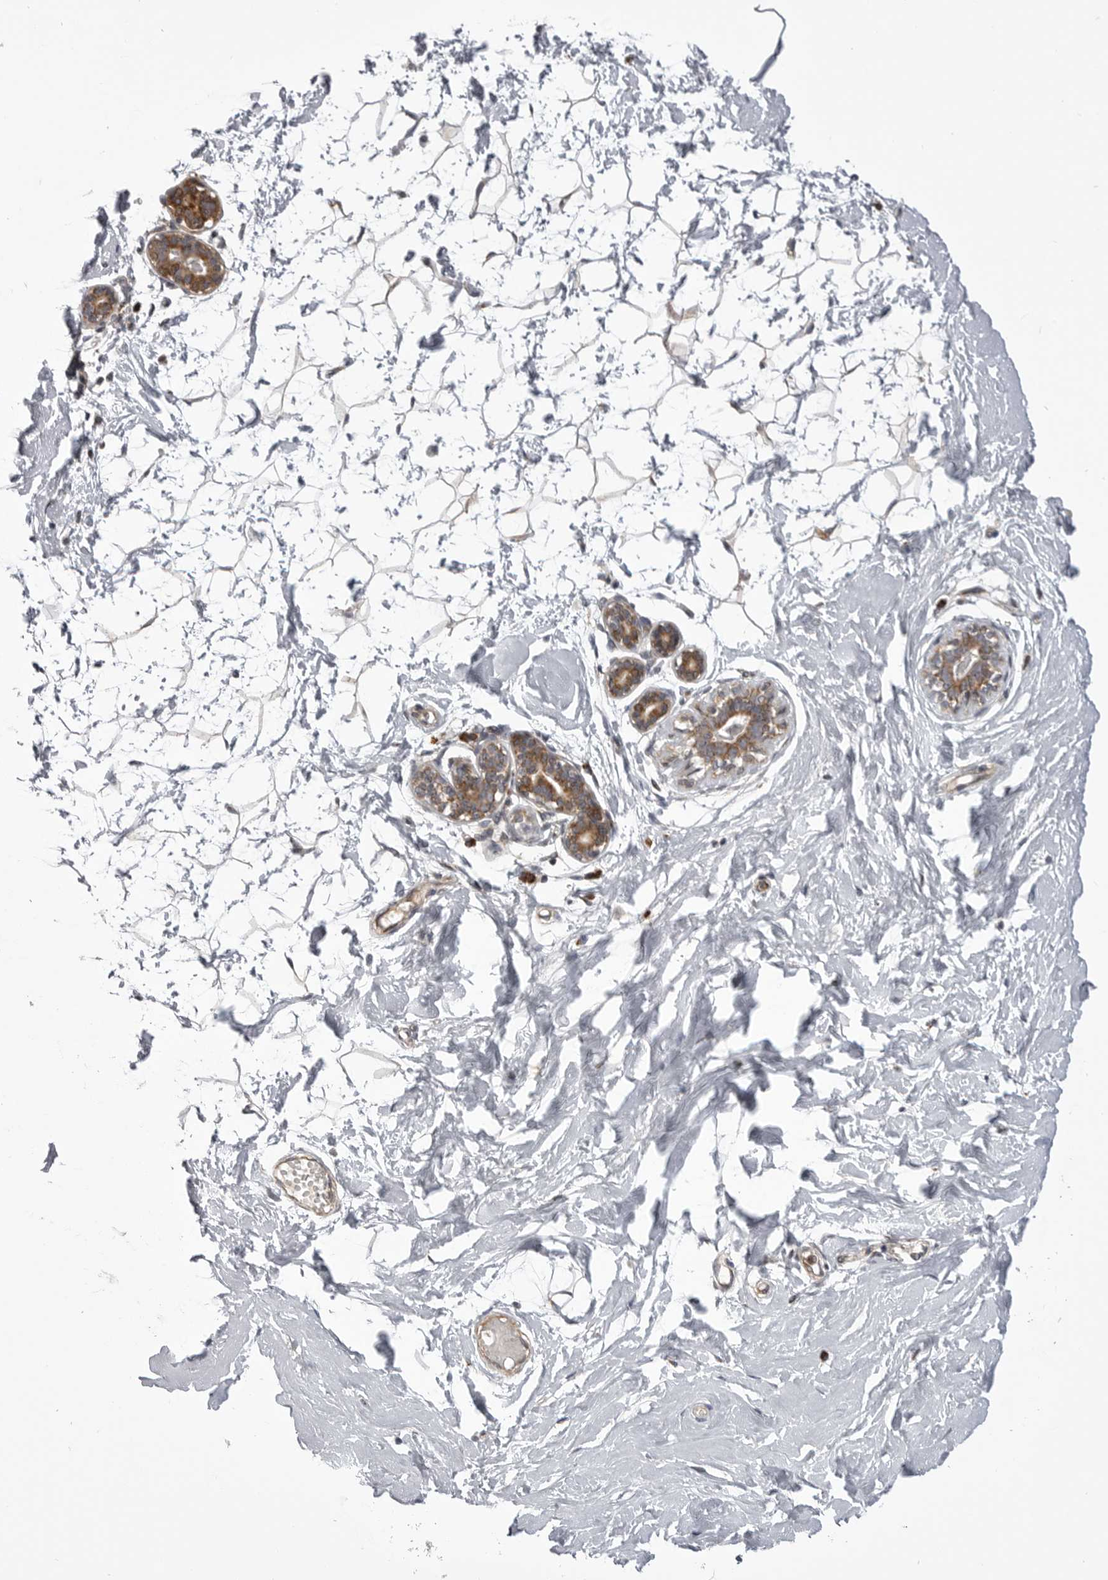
{"staining": {"intensity": "negative", "quantity": "none", "location": "none"}, "tissue": "breast", "cell_type": "Adipocytes", "image_type": "normal", "snomed": [{"axis": "morphology", "description": "Normal tissue, NOS"}, {"axis": "morphology", "description": "Adenoma, NOS"}, {"axis": "topography", "description": "Breast"}], "caption": "This is an immunohistochemistry image of normal human breast. There is no positivity in adipocytes.", "gene": "TMPRSS11F", "patient": {"sex": "female", "age": 23}}